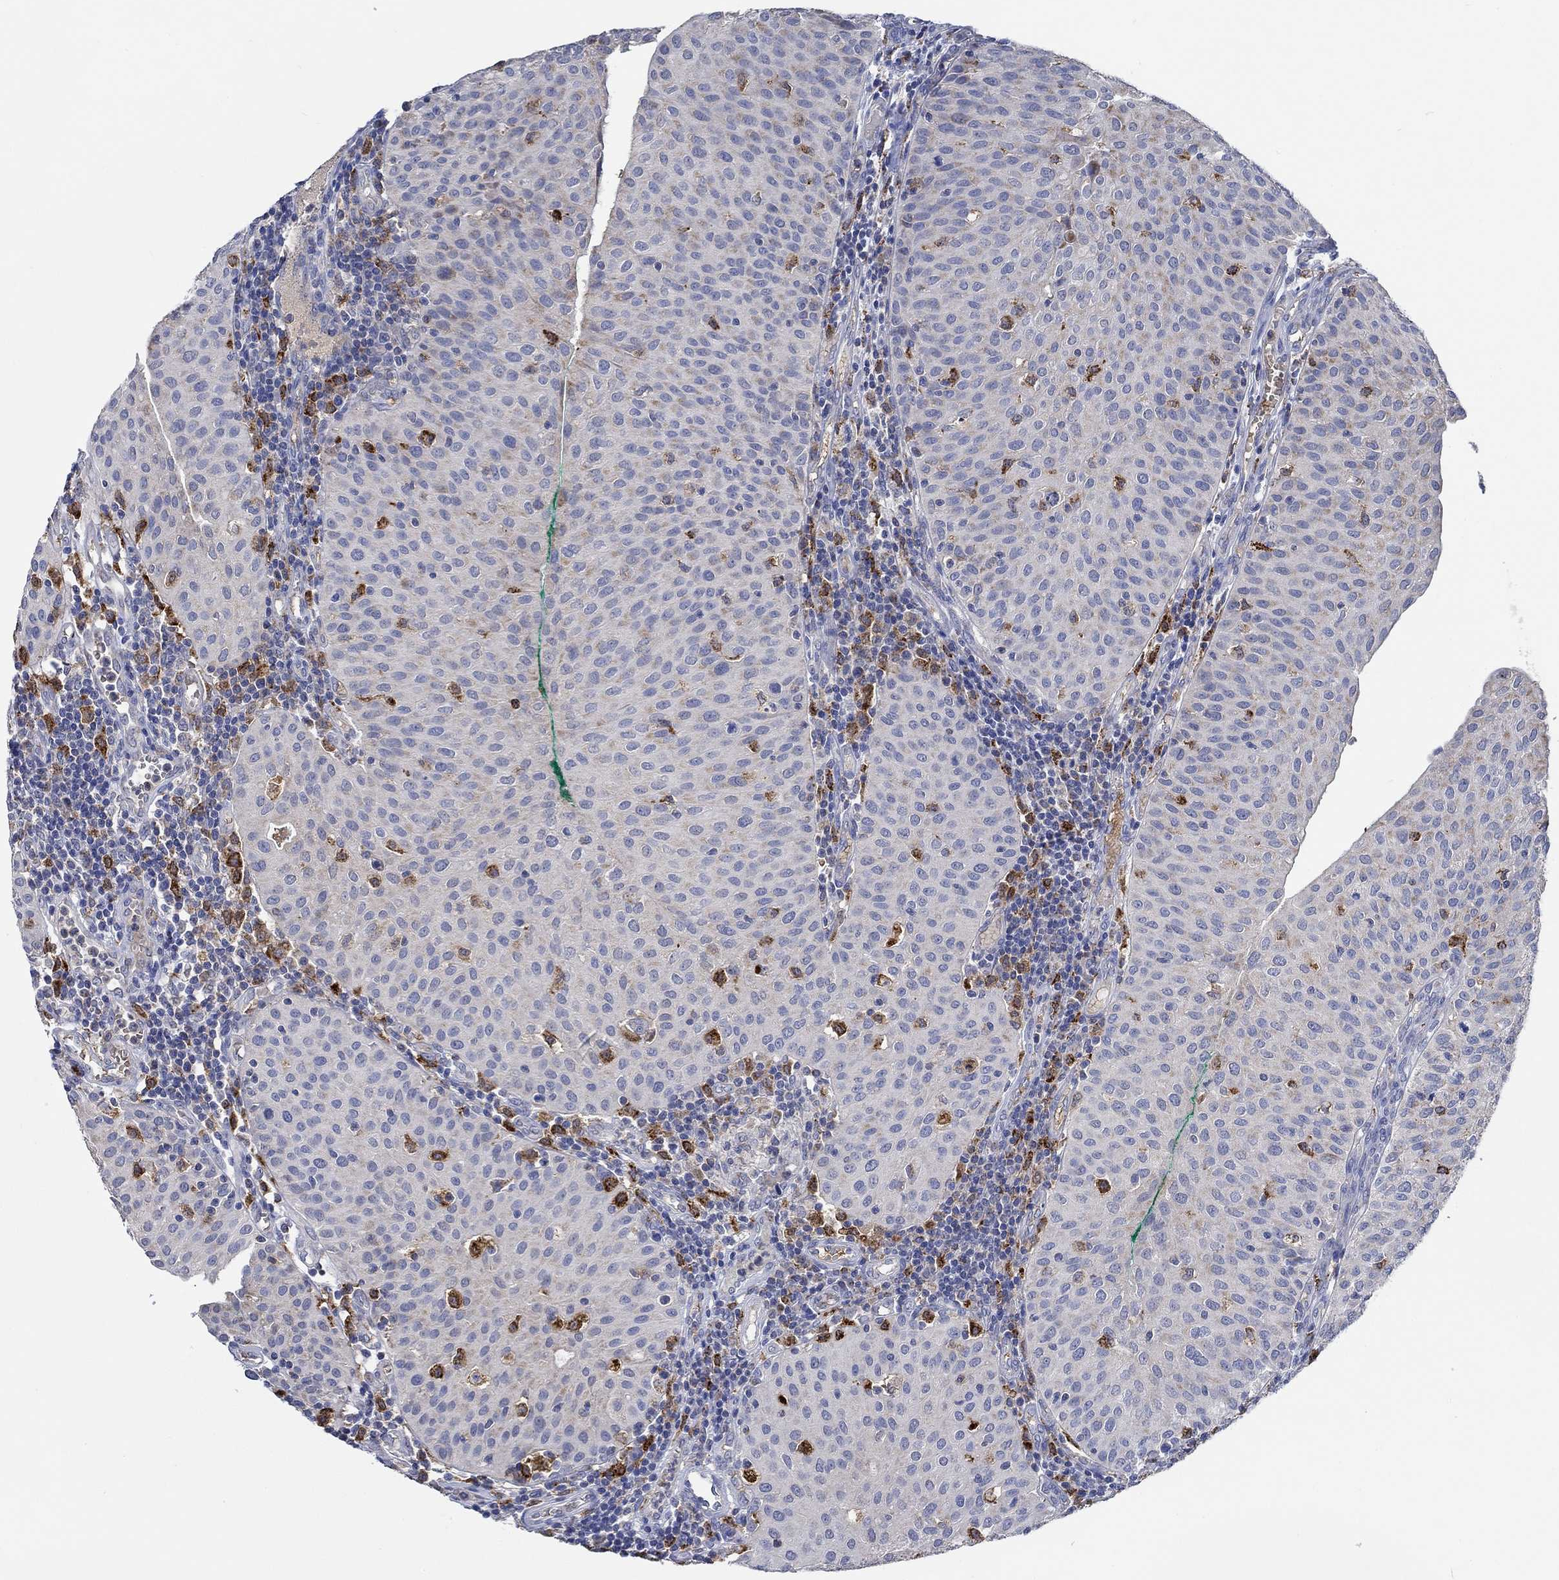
{"staining": {"intensity": "negative", "quantity": "none", "location": "none"}, "tissue": "urothelial cancer", "cell_type": "Tumor cells", "image_type": "cancer", "snomed": [{"axis": "morphology", "description": "Urothelial carcinoma, Low grade"}, {"axis": "topography", "description": "Urinary bladder"}], "caption": "The immunohistochemistry photomicrograph has no significant staining in tumor cells of urothelial carcinoma (low-grade) tissue.", "gene": "MPP1", "patient": {"sex": "male", "age": 54}}